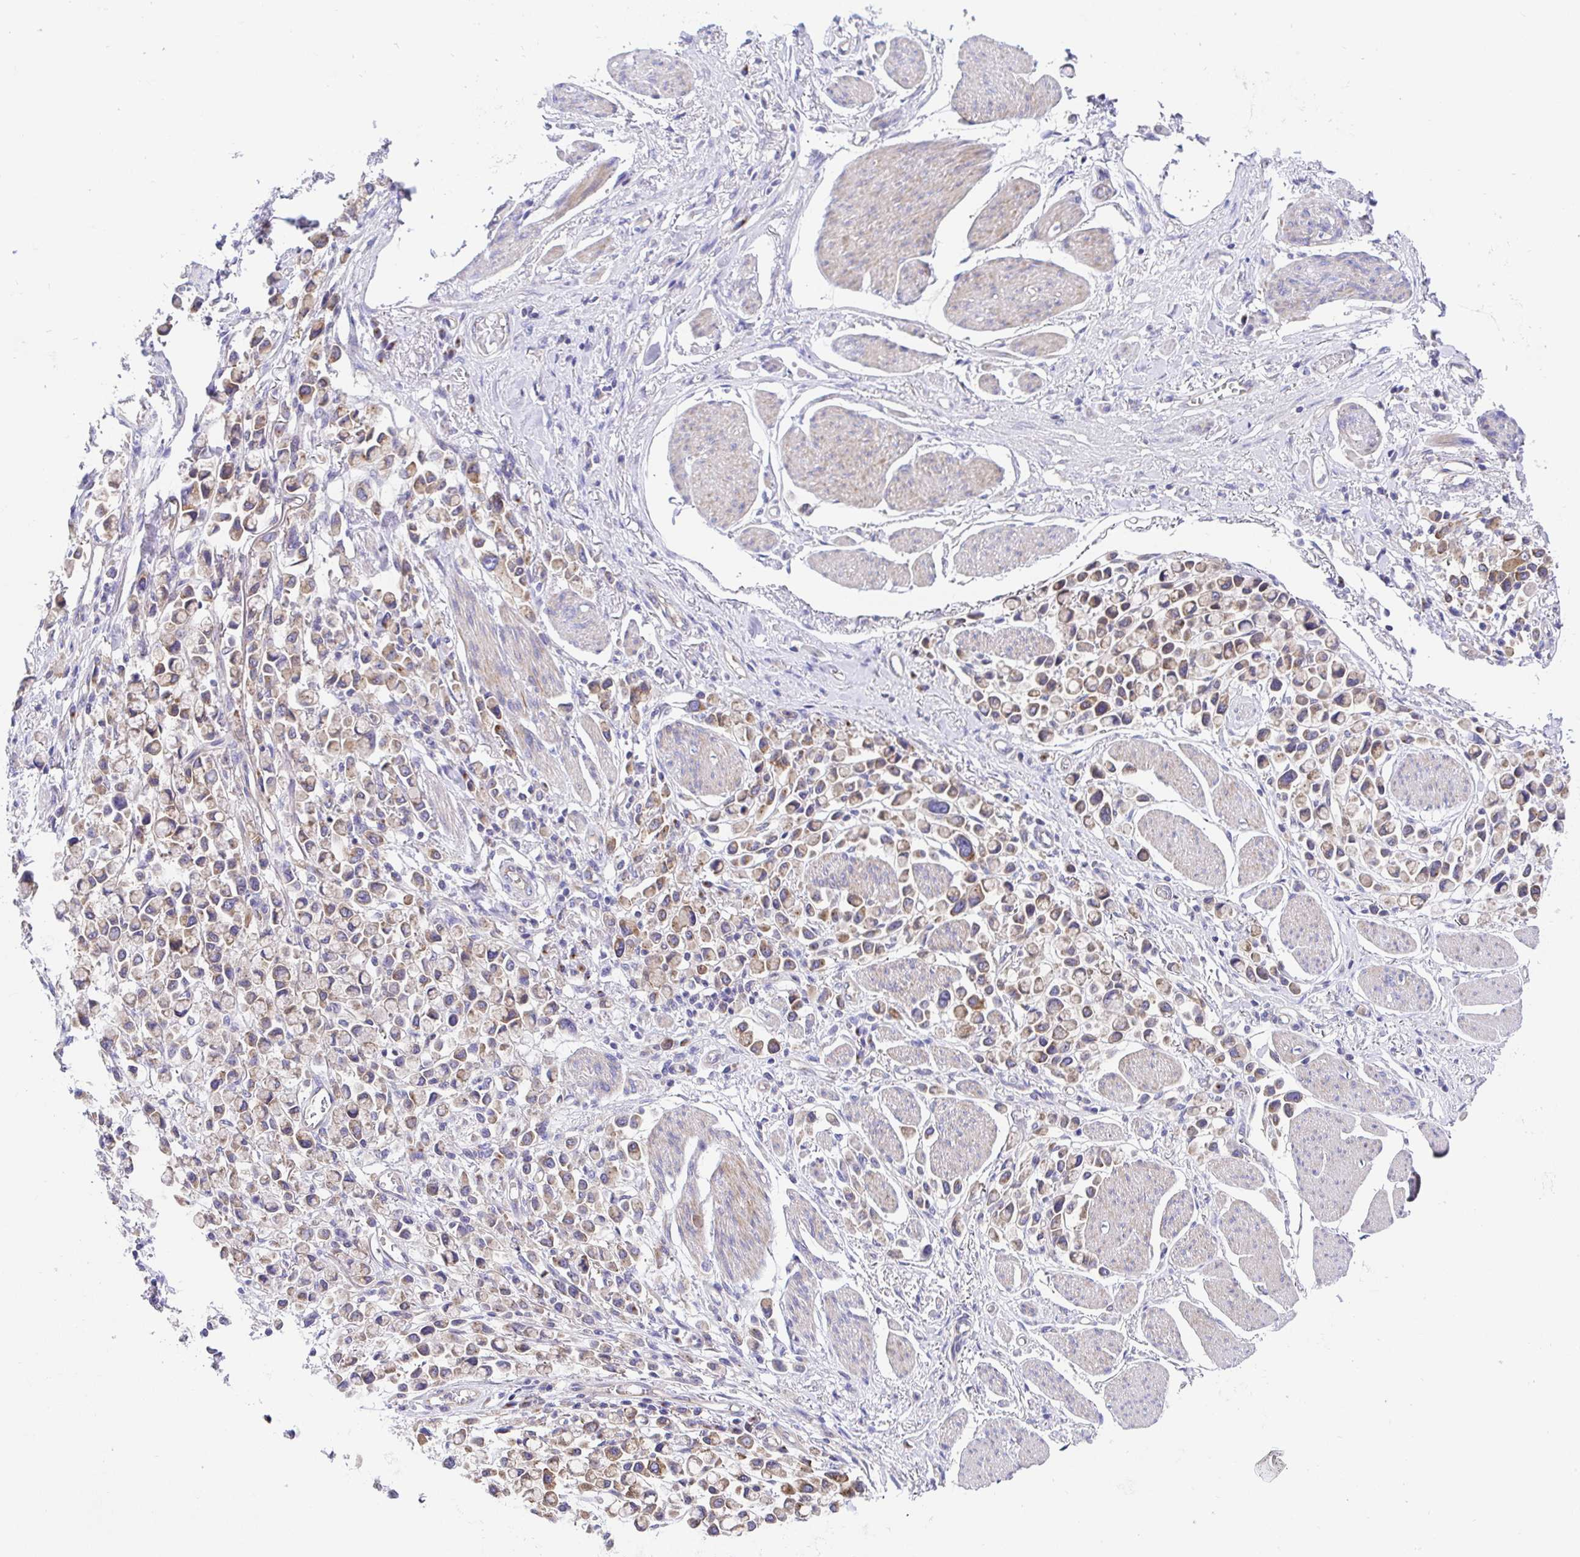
{"staining": {"intensity": "moderate", "quantity": "25%-75%", "location": "cytoplasmic/membranous"}, "tissue": "stomach cancer", "cell_type": "Tumor cells", "image_type": "cancer", "snomed": [{"axis": "morphology", "description": "Adenocarcinoma, NOS"}, {"axis": "topography", "description": "Stomach"}], "caption": "A brown stain labels moderate cytoplasmic/membranous positivity of a protein in stomach adenocarcinoma tumor cells.", "gene": "GOLGA1", "patient": {"sex": "female", "age": 81}}